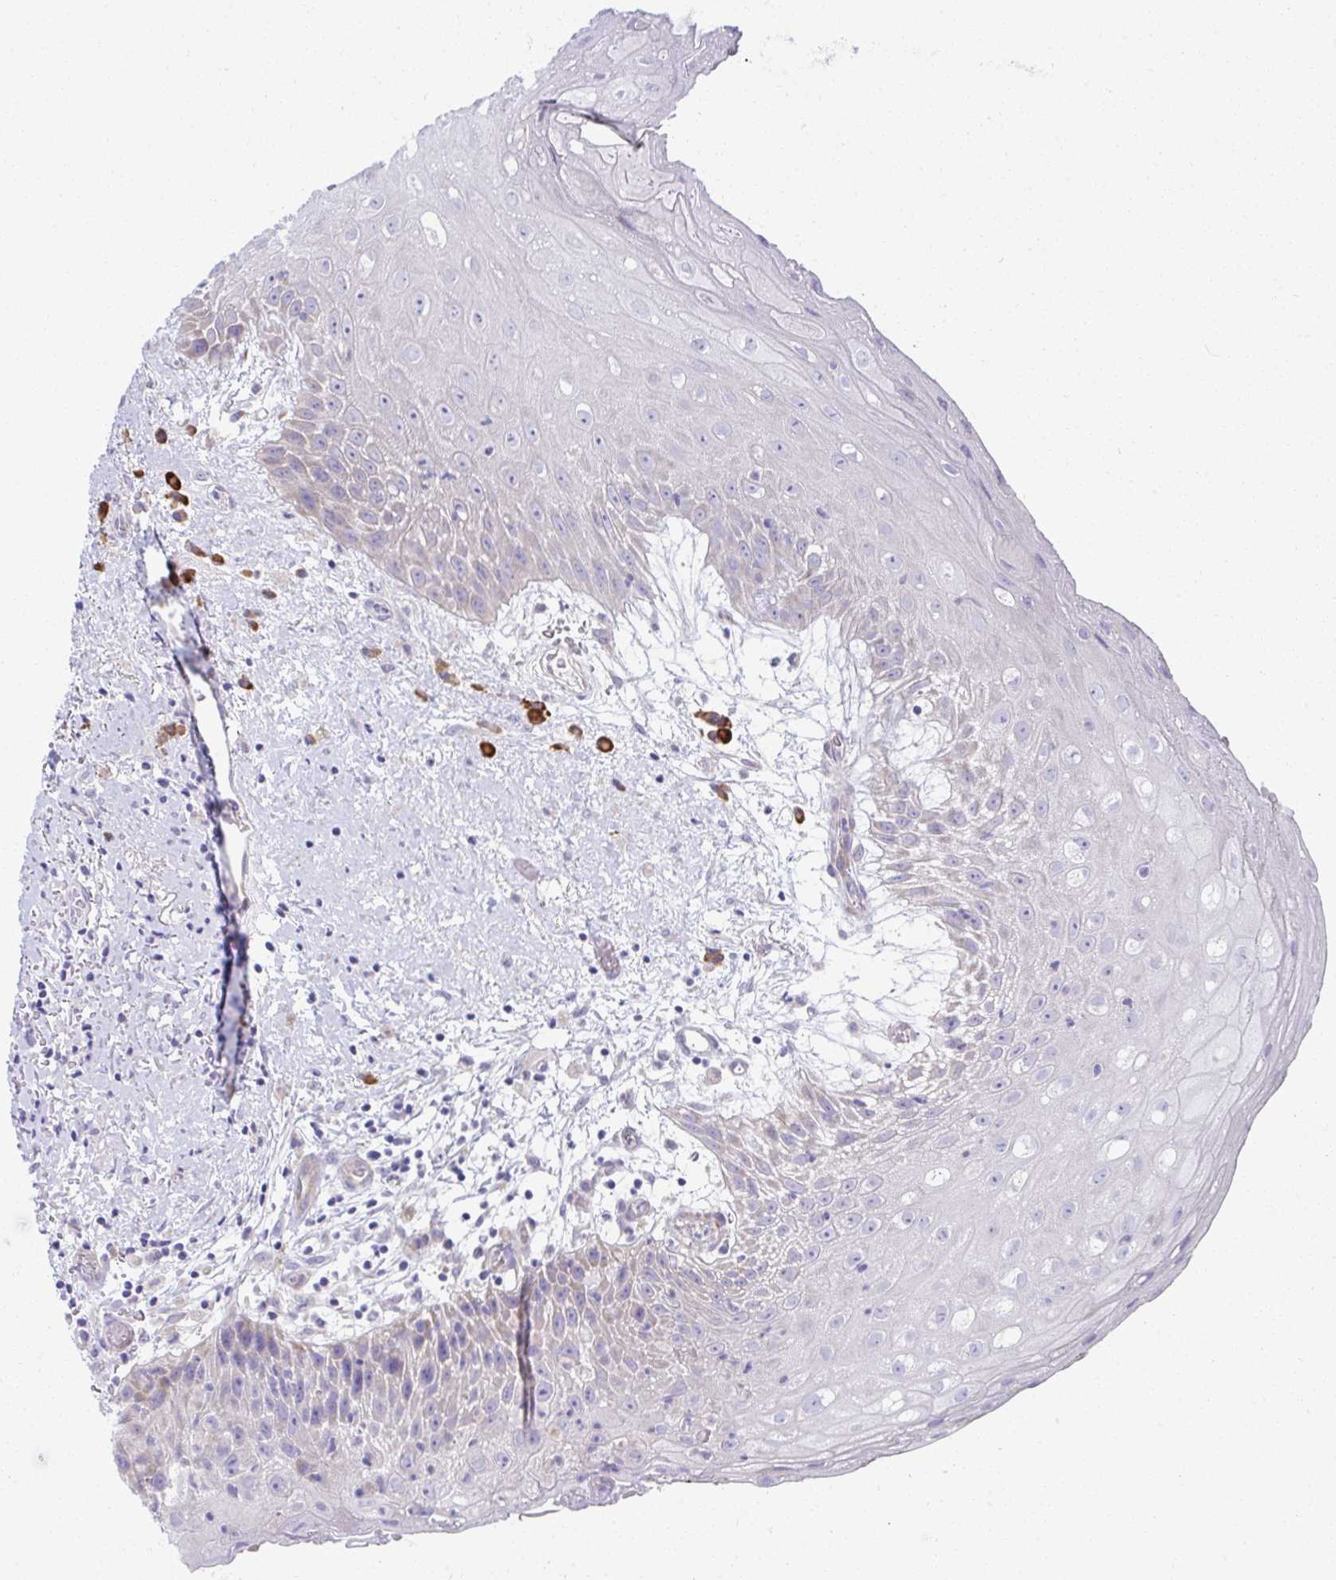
{"staining": {"intensity": "negative", "quantity": "none", "location": "none"}, "tissue": "oral mucosa", "cell_type": "Squamous epithelial cells", "image_type": "normal", "snomed": [{"axis": "morphology", "description": "Normal tissue, NOS"}, {"axis": "morphology", "description": "Squamous cell carcinoma, NOS"}, {"axis": "topography", "description": "Oral tissue"}, {"axis": "topography", "description": "Peripheral nerve tissue"}, {"axis": "topography", "description": "Head-Neck"}], "caption": "An immunohistochemistry (IHC) image of benign oral mucosa is shown. There is no staining in squamous epithelial cells of oral mucosa.", "gene": "FASLG", "patient": {"sex": "female", "age": 59}}